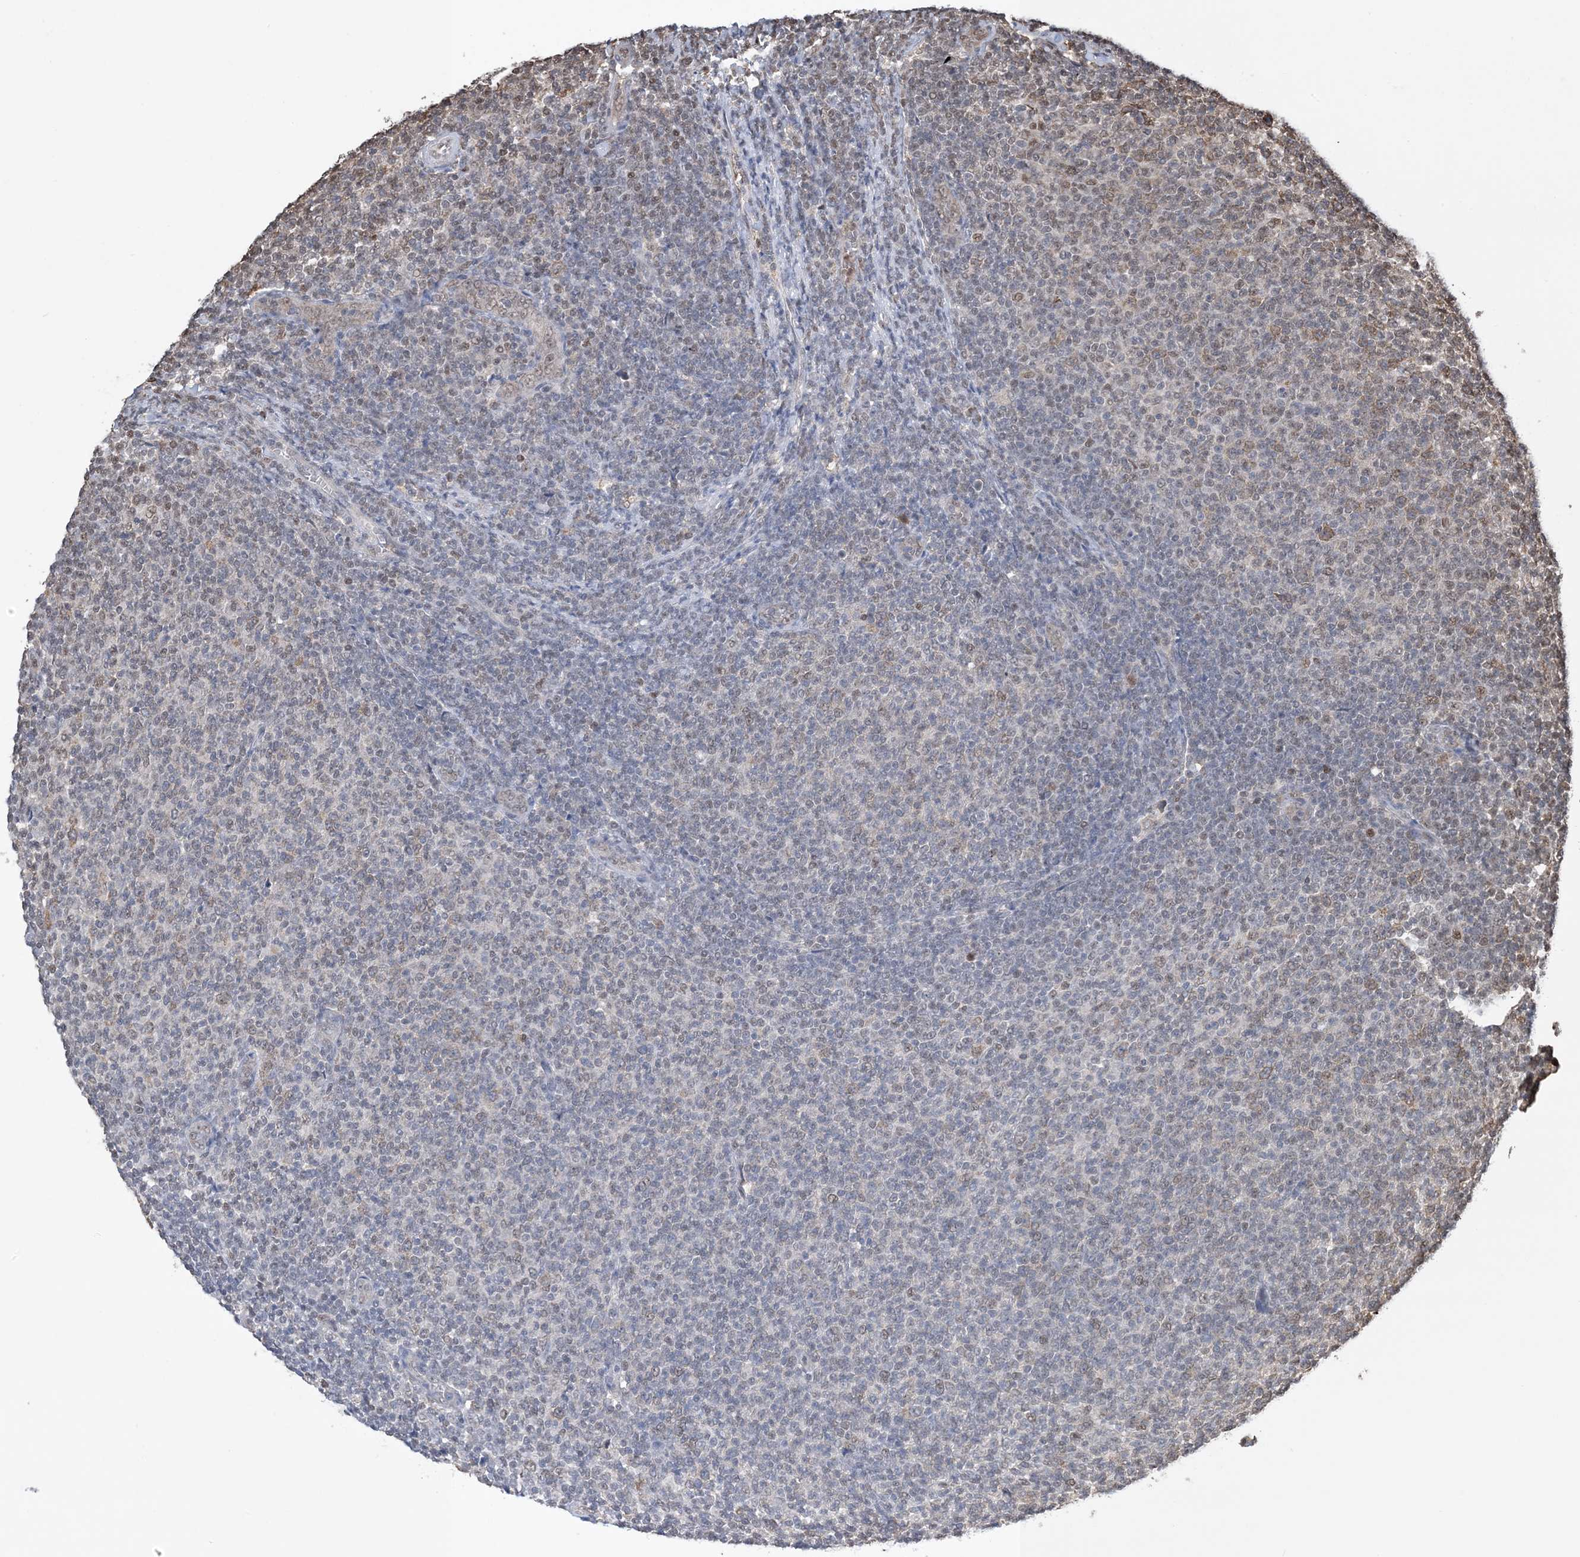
{"staining": {"intensity": "weak", "quantity": "<25%", "location": "nuclear"}, "tissue": "lymphoma", "cell_type": "Tumor cells", "image_type": "cancer", "snomed": [{"axis": "morphology", "description": "Malignant lymphoma, non-Hodgkin's type, Low grade"}, {"axis": "topography", "description": "Lymph node"}], "caption": "The image shows no staining of tumor cells in low-grade malignant lymphoma, non-Hodgkin's type.", "gene": "HSPA1A", "patient": {"sex": "male", "age": 66}}